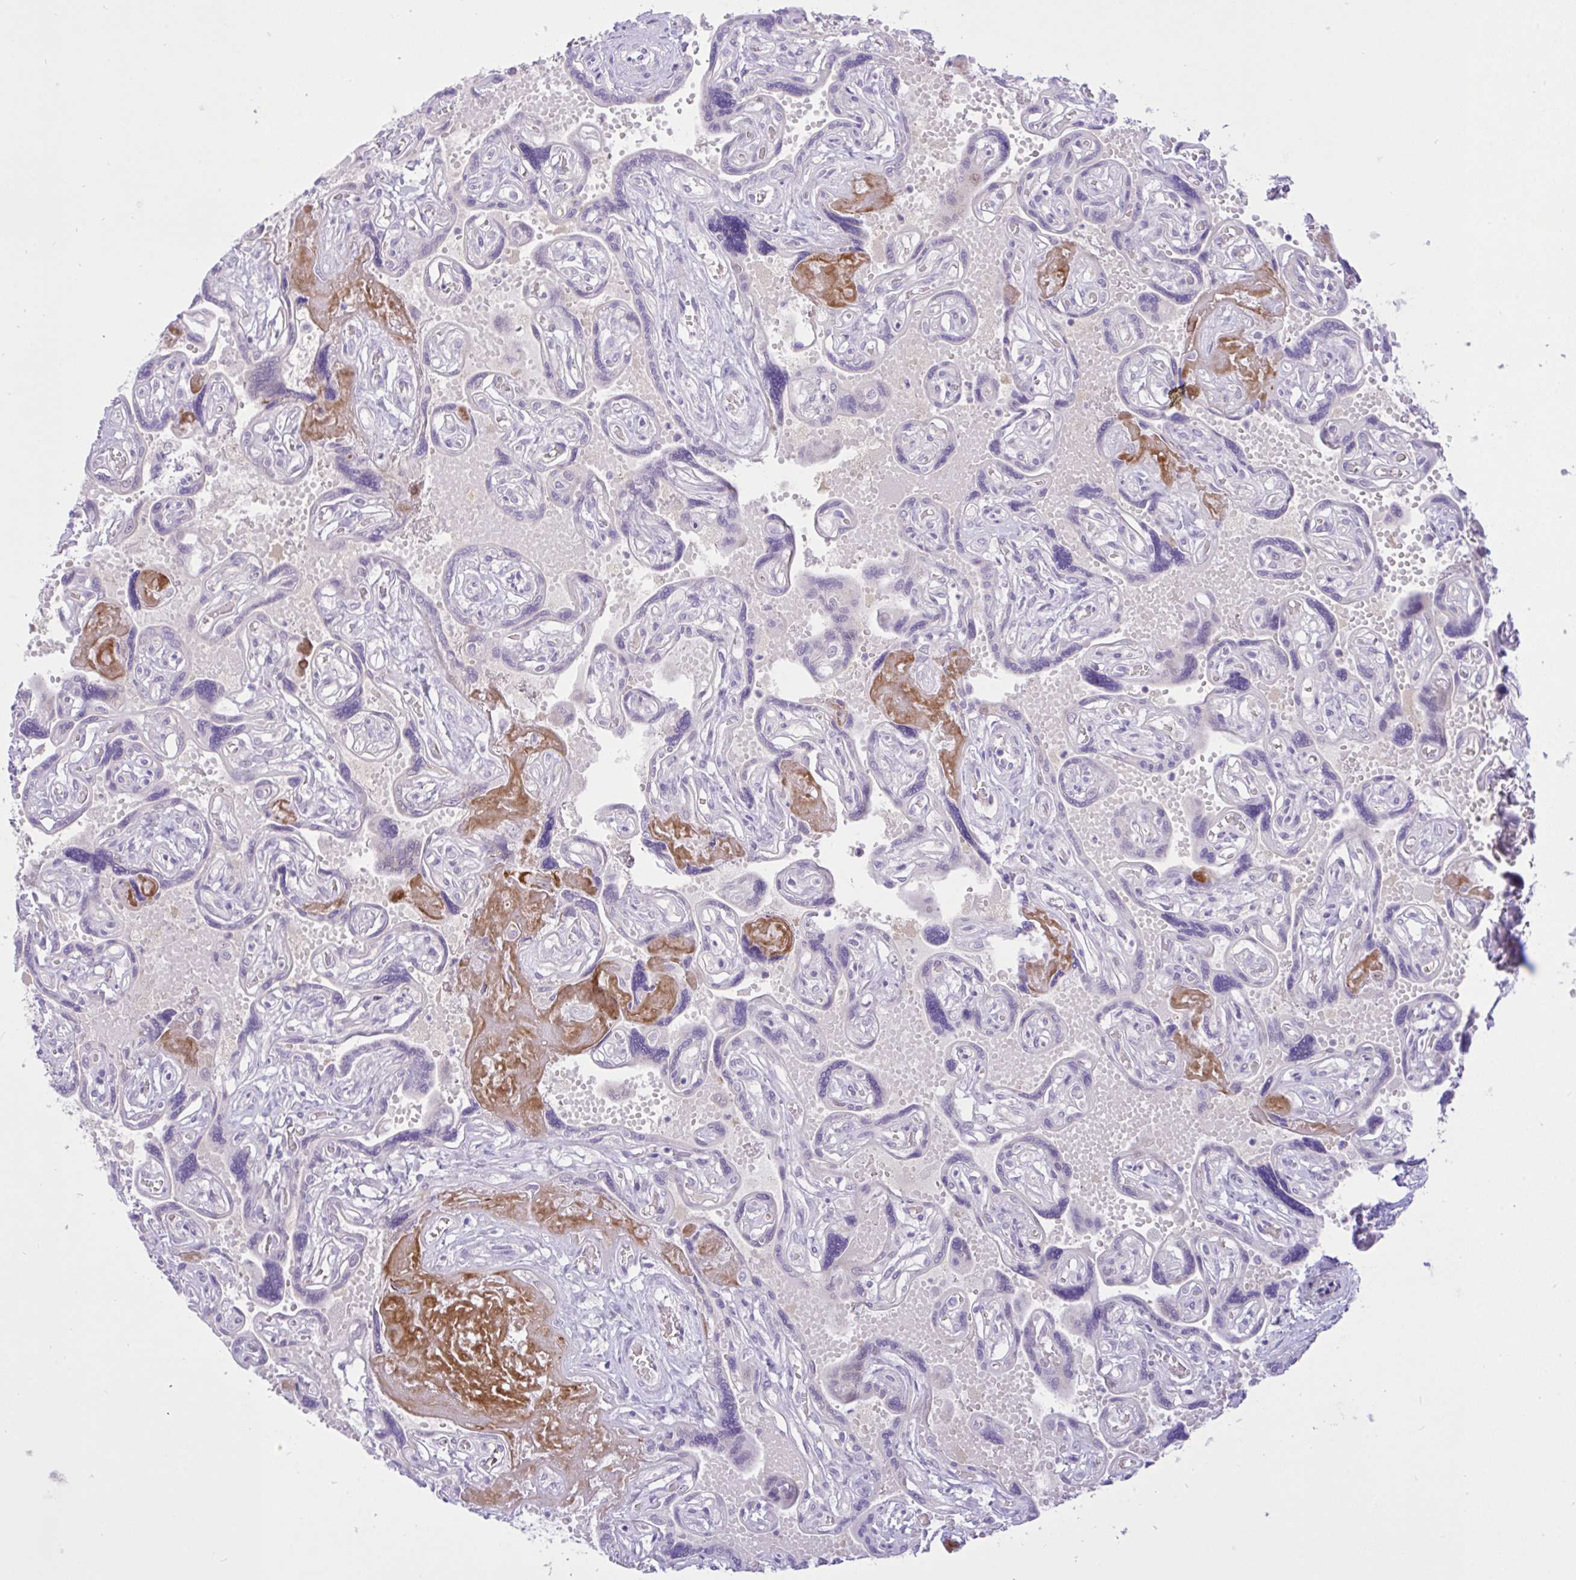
{"staining": {"intensity": "negative", "quantity": "none", "location": "none"}, "tissue": "placenta", "cell_type": "Trophoblastic cells", "image_type": "normal", "snomed": [{"axis": "morphology", "description": "Normal tissue, NOS"}, {"axis": "topography", "description": "Placenta"}], "caption": "The micrograph demonstrates no significant positivity in trophoblastic cells of placenta. Nuclei are stained in blue.", "gene": "ZNF101", "patient": {"sex": "female", "age": 32}}